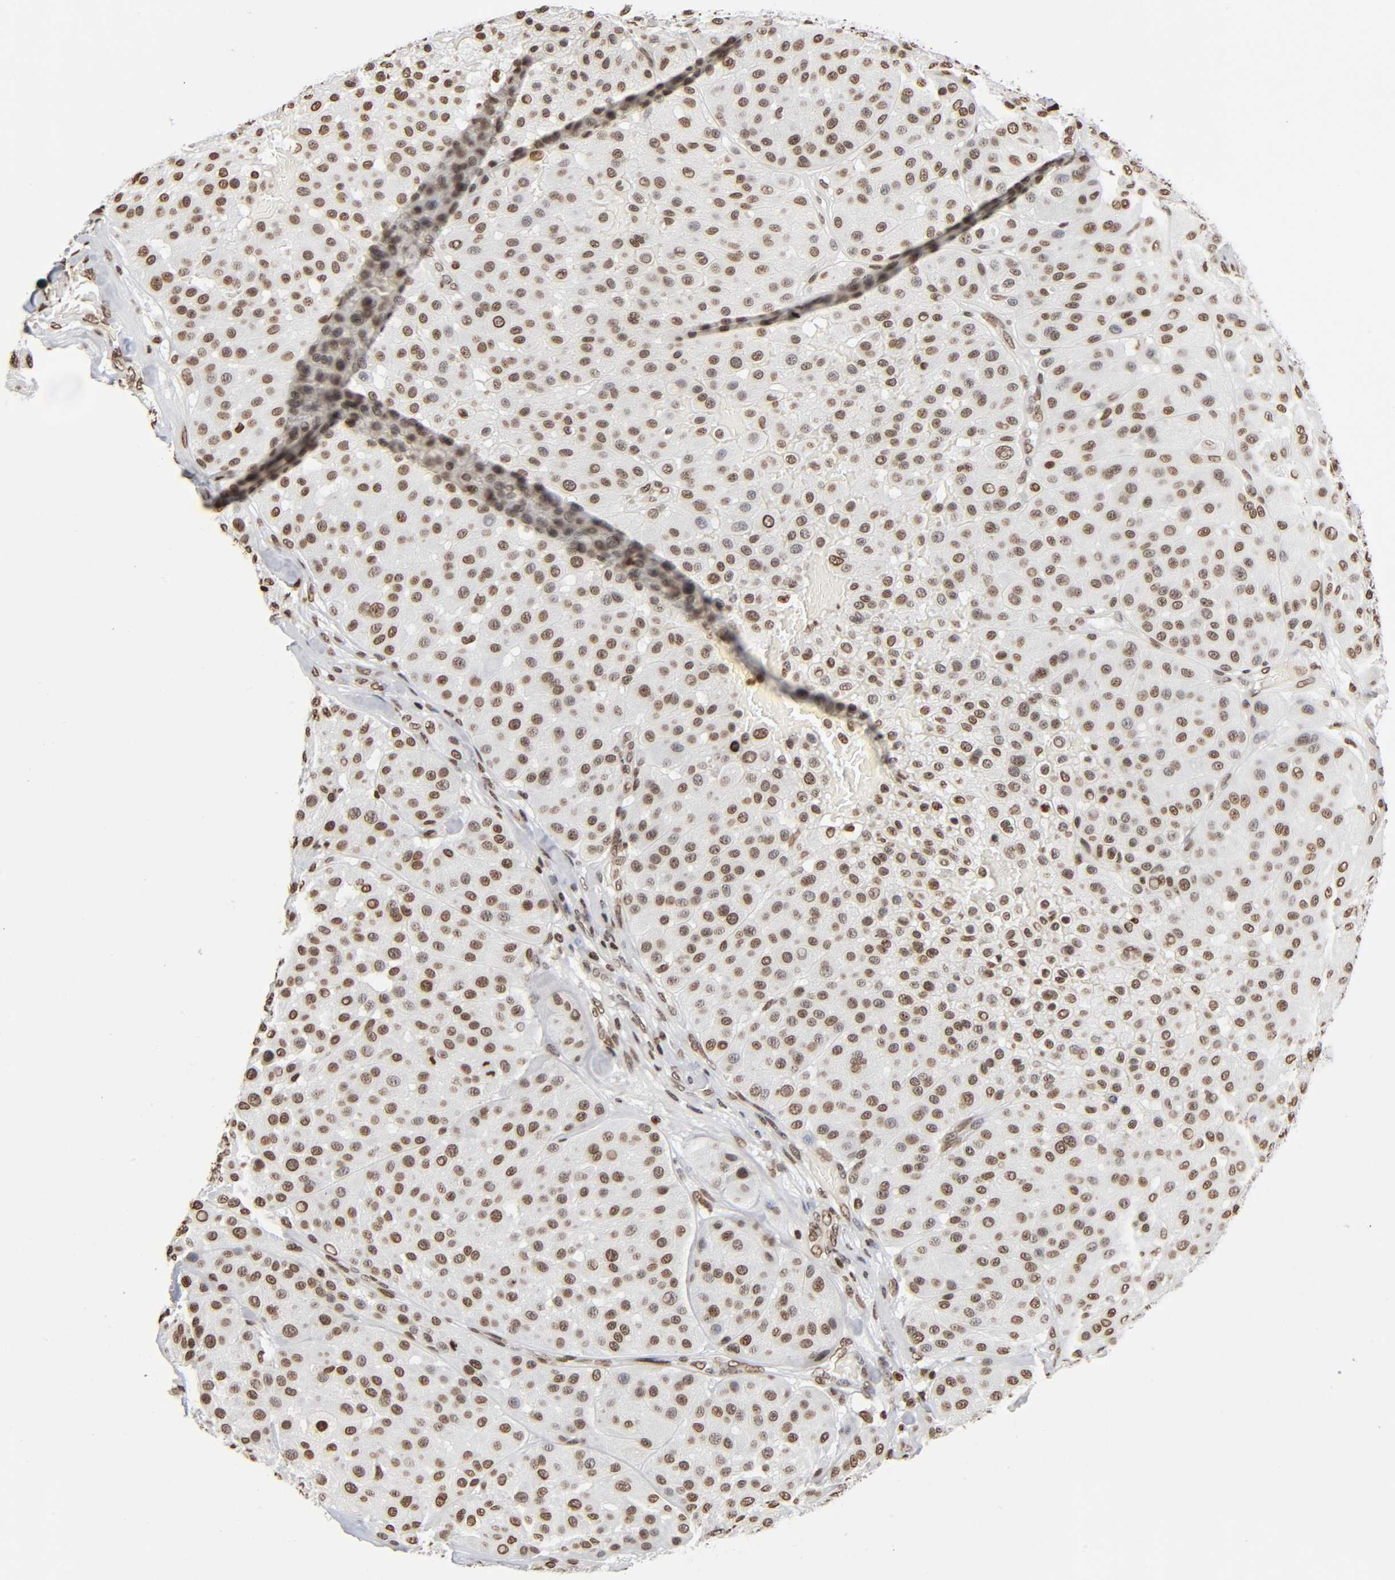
{"staining": {"intensity": "moderate", "quantity": ">75%", "location": "nuclear"}, "tissue": "melanoma", "cell_type": "Tumor cells", "image_type": "cancer", "snomed": [{"axis": "morphology", "description": "Normal tissue, NOS"}, {"axis": "morphology", "description": "Malignant melanoma, Metastatic site"}, {"axis": "topography", "description": "Skin"}], "caption": "Melanoma was stained to show a protein in brown. There is medium levels of moderate nuclear positivity in about >75% of tumor cells.", "gene": "HOXA6", "patient": {"sex": "male", "age": 41}}